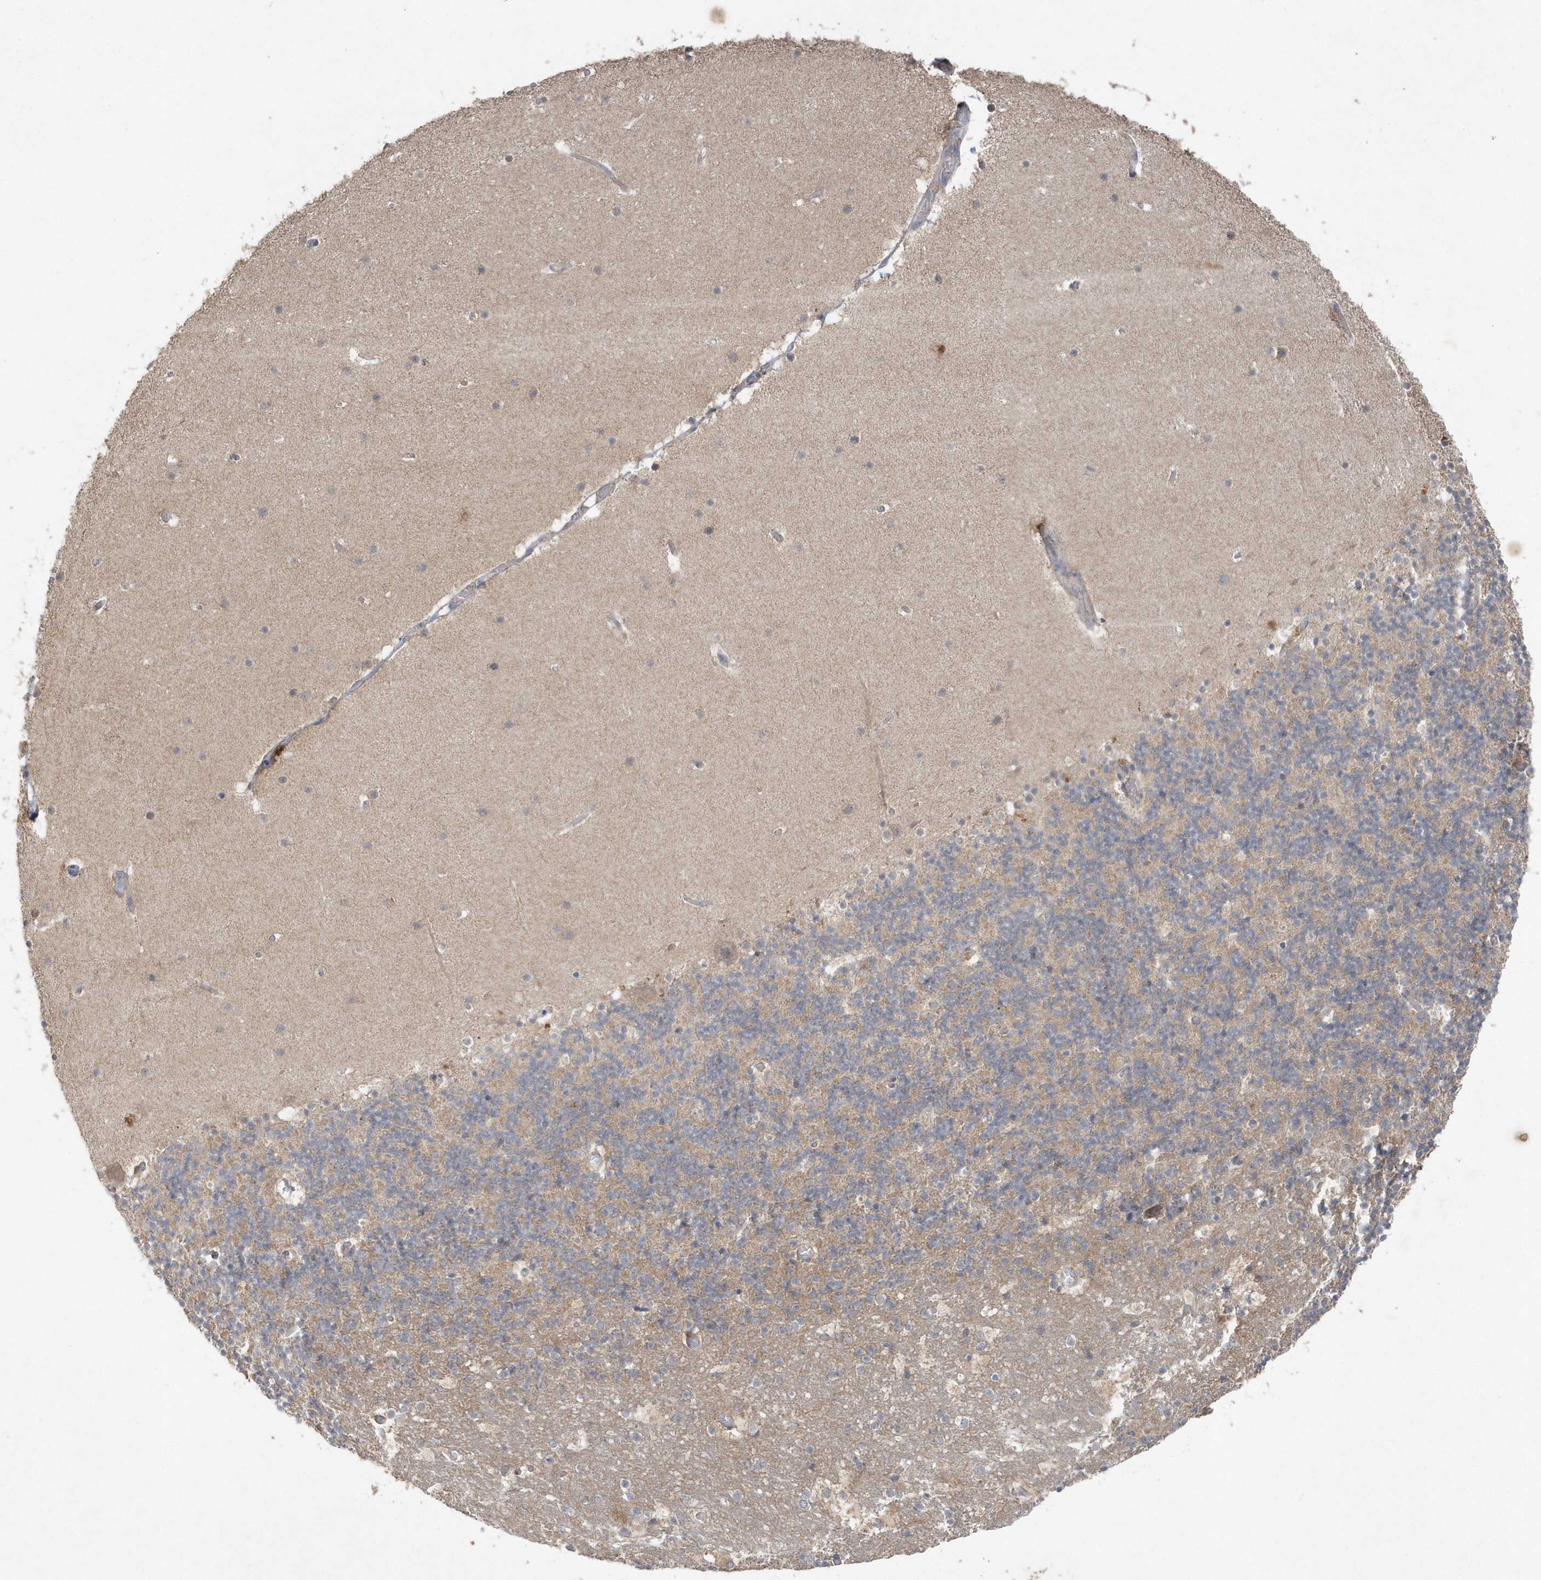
{"staining": {"intensity": "negative", "quantity": "none", "location": "none"}, "tissue": "cerebellum", "cell_type": "Cells in granular layer", "image_type": "normal", "snomed": [{"axis": "morphology", "description": "Normal tissue, NOS"}, {"axis": "topography", "description": "Cerebellum"}], "caption": "Immunohistochemistry (IHC) image of unremarkable cerebellum stained for a protein (brown), which shows no expression in cells in granular layer. (DAB immunohistochemistry visualized using brightfield microscopy, high magnification).", "gene": "C1RL", "patient": {"sex": "male", "age": 57}}